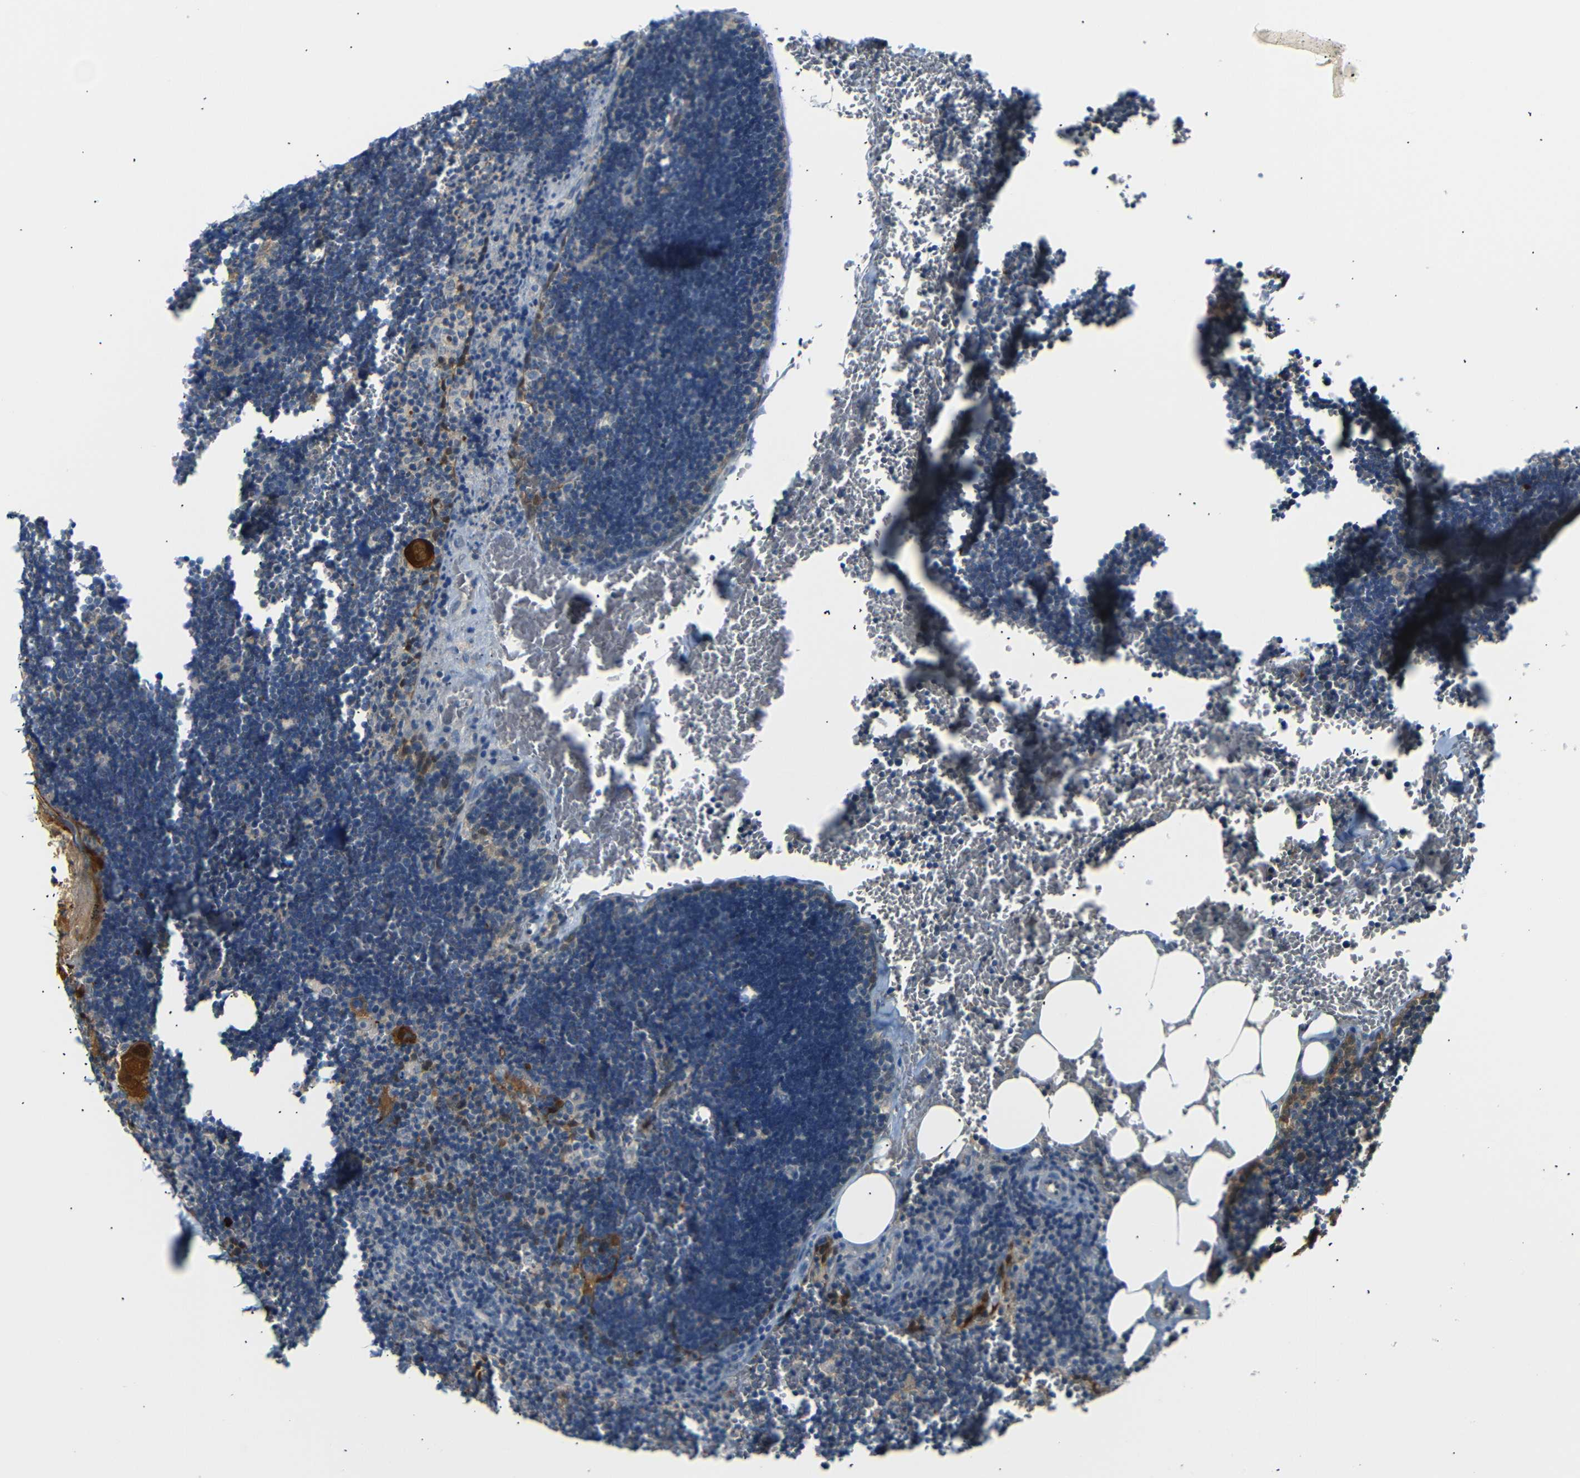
{"staining": {"intensity": "negative", "quantity": "none", "location": "none"}, "tissue": "lymph node", "cell_type": "Germinal center cells", "image_type": "normal", "snomed": [{"axis": "morphology", "description": "Normal tissue, NOS"}, {"axis": "topography", "description": "Lymph node"}], "caption": "A photomicrograph of lymph node stained for a protein demonstrates no brown staining in germinal center cells.", "gene": "SFN", "patient": {"sex": "male", "age": 33}}